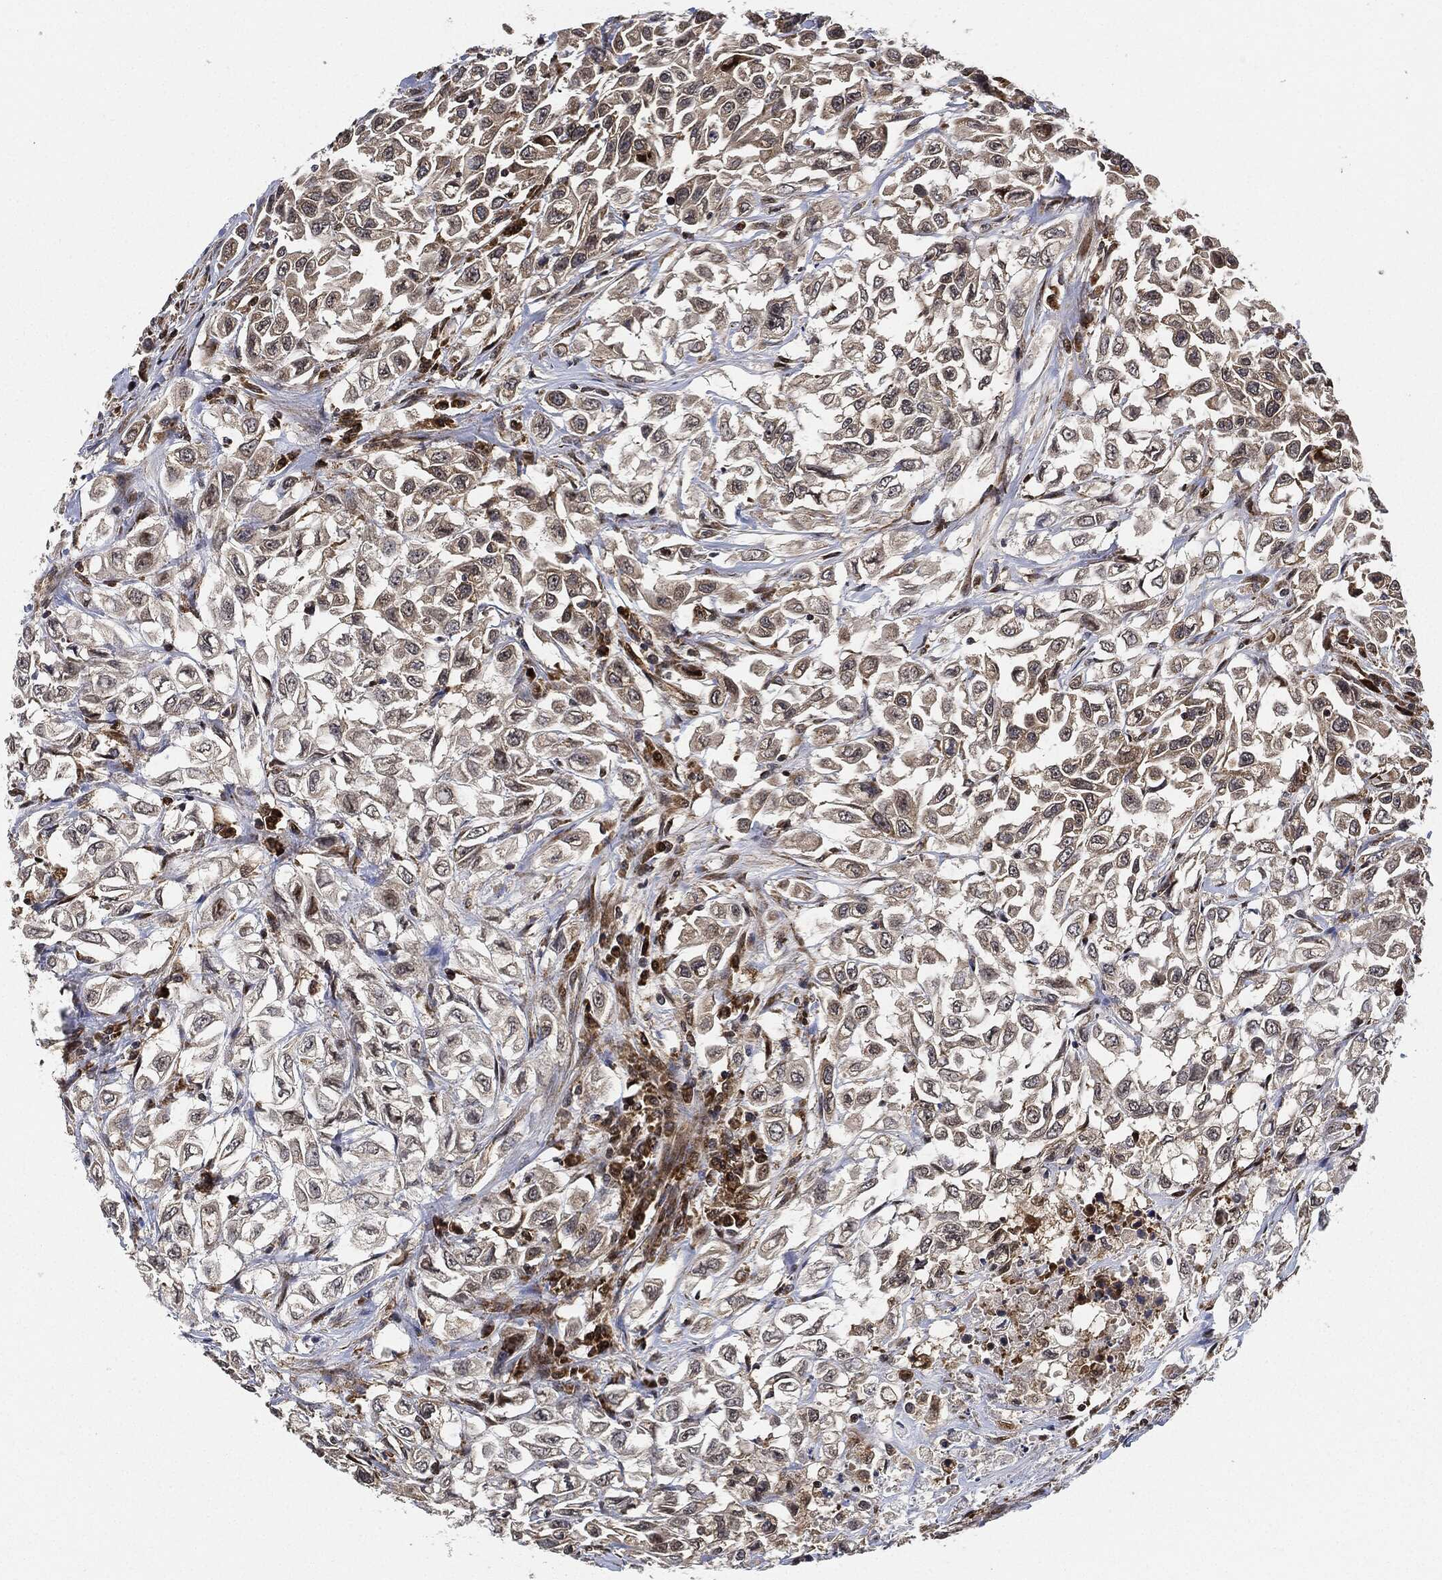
{"staining": {"intensity": "weak", "quantity": "<25%", "location": "cytoplasmic/membranous"}, "tissue": "urothelial cancer", "cell_type": "Tumor cells", "image_type": "cancer", "snomed": [{"axis": "morphology", "description": "Urothelial carcinoma, High grade"}, {"axis": "topography", "description": "Urinary bladder"}], "caption": "This is an immunohistochemistry (IHC) histopathology image of urothelial carcinoma (high-grade). There is no staining in tumor cells.", "gene": "RNASEL", "patient": {"sex": "female", "age": 56}}